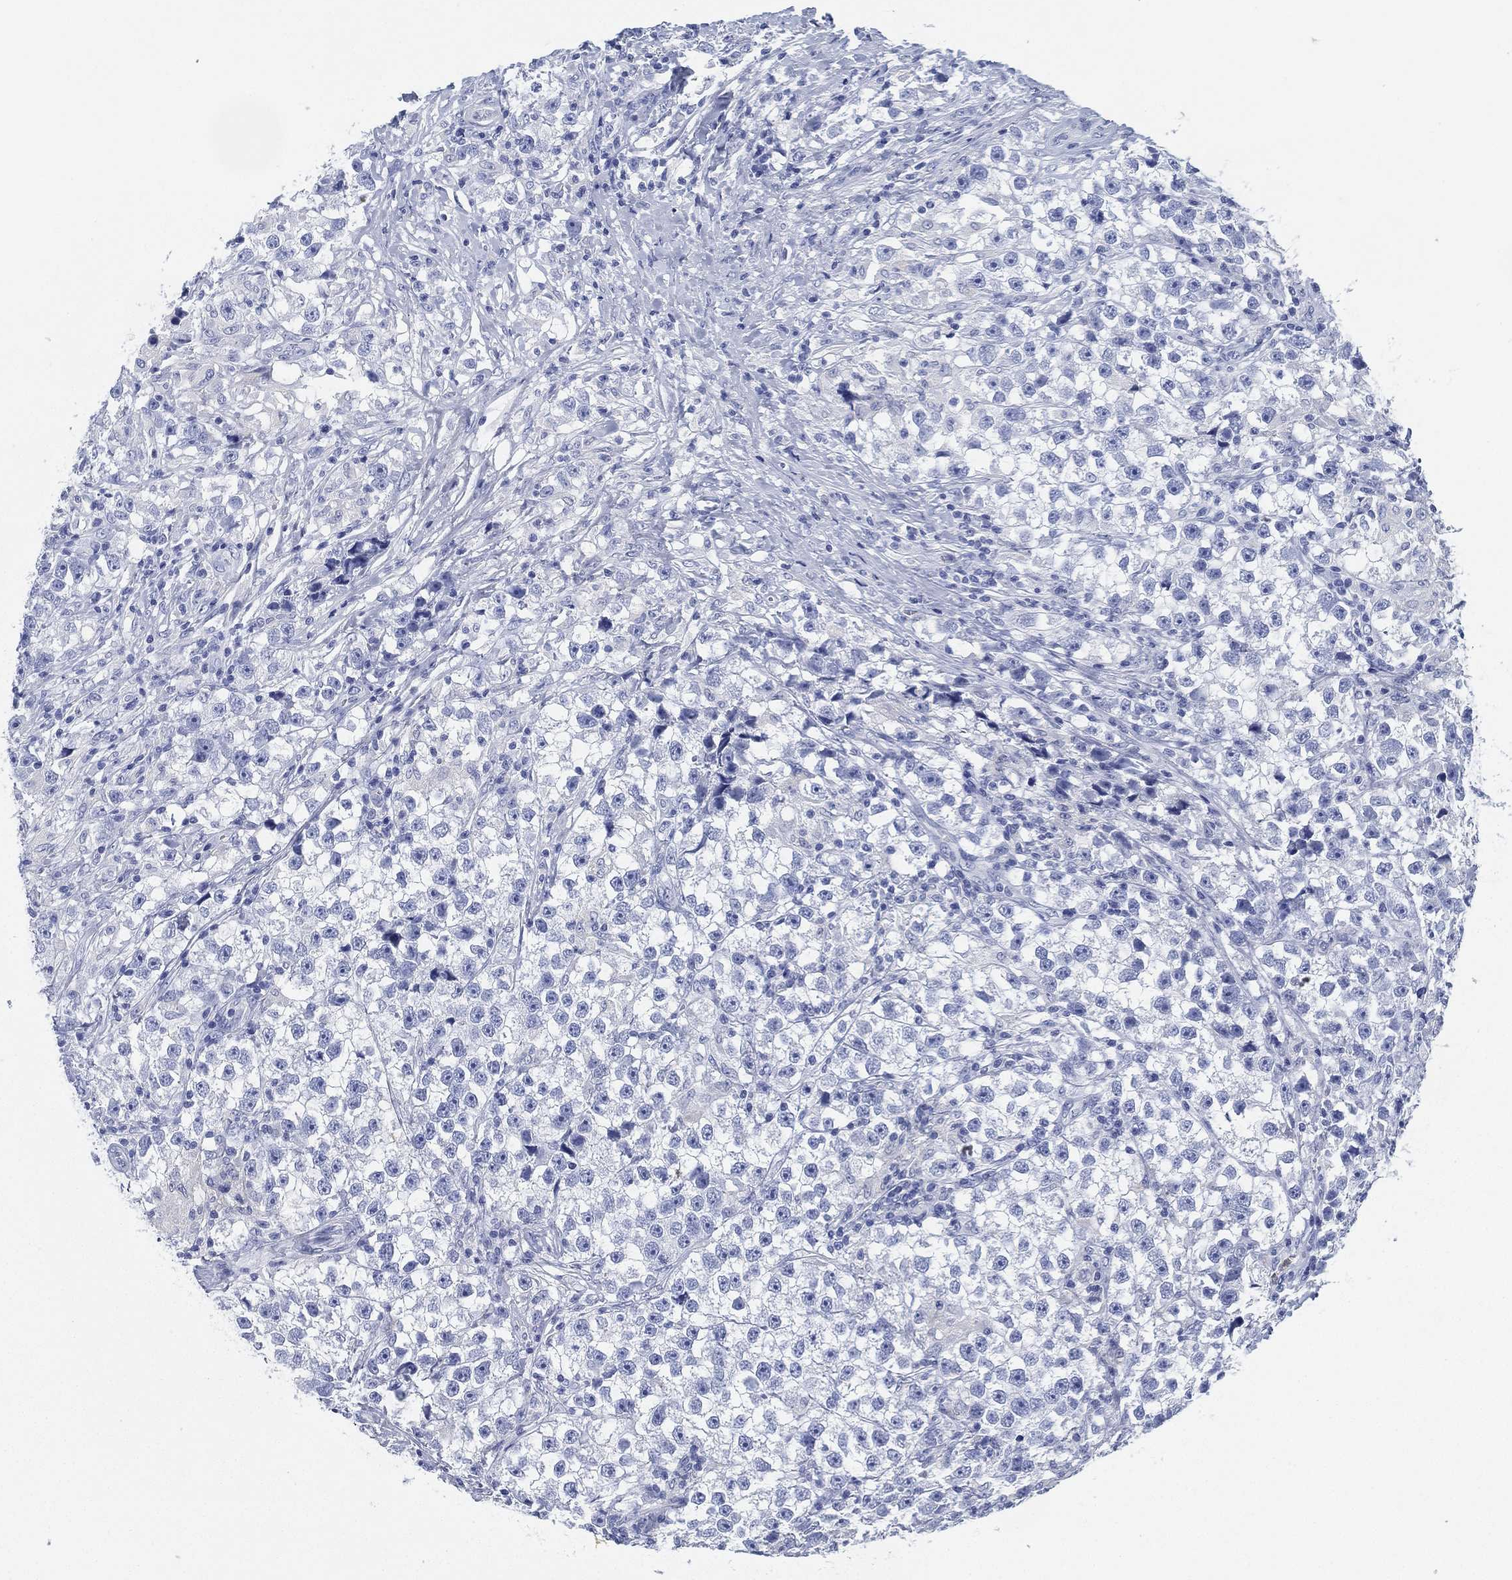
{"staining": {"intensity": "negative", "quantity": "none", "location": "none"}, "tissue": "testis cancer", "cell_type": "Tumor cells", "image_type": "cancer", "snomed": [{"axis": "morphology", "description": "Seminoma, NOS"}, {"axis": "topography", "description": "Testis"}], "caption": "DAB (3,3'-diaminobenzidine) immunohistochemical staining of human testis seminoma demonstrates no significant positivity in tumor cells.", "gene": "DEFB121", "patient": {"sex": "male", "age": 46}}